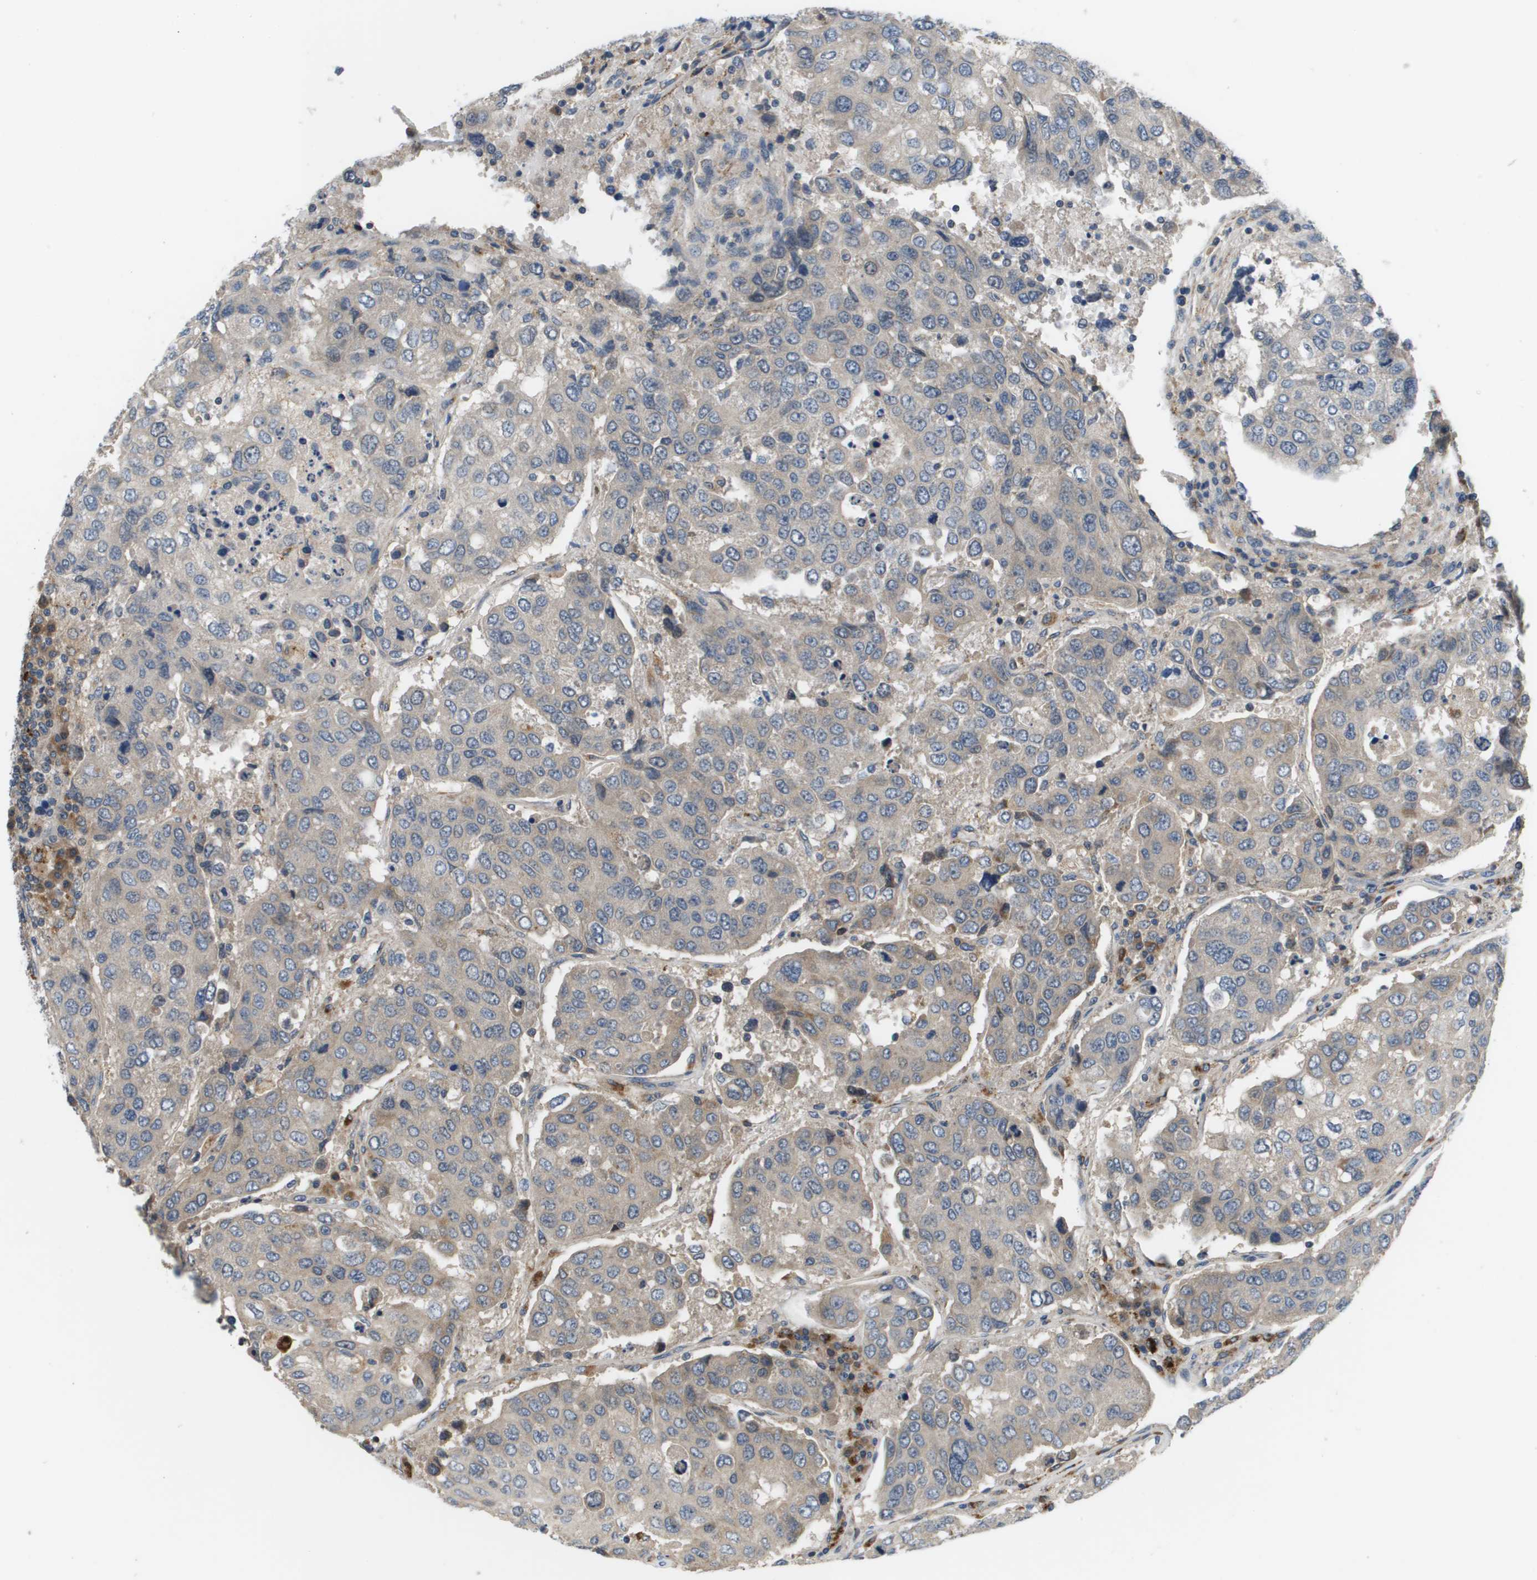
{"staining": {"intensity": "weak", "quantity": "<25%", "location": "cytoplasmic/membranous"}, "tissue": "urothelial cancer", "cell_type": "Tumor cells", "image_type": "cancer", "snomed": [{"axis": "morphology", "description": "Urothelial carcinoma, High grade"}, {"axis": "topography", "description": "Lymph node"}, {"axis": "topography", "description": "Urinary bladder"}], "caption": "The immunohistochemistry image has no significant positivity in tumor cells of urothelial carcinoma (high-grade) tissue.", "gene": "SLC25A20", "patient": {"sex": "male", "age": 51}}